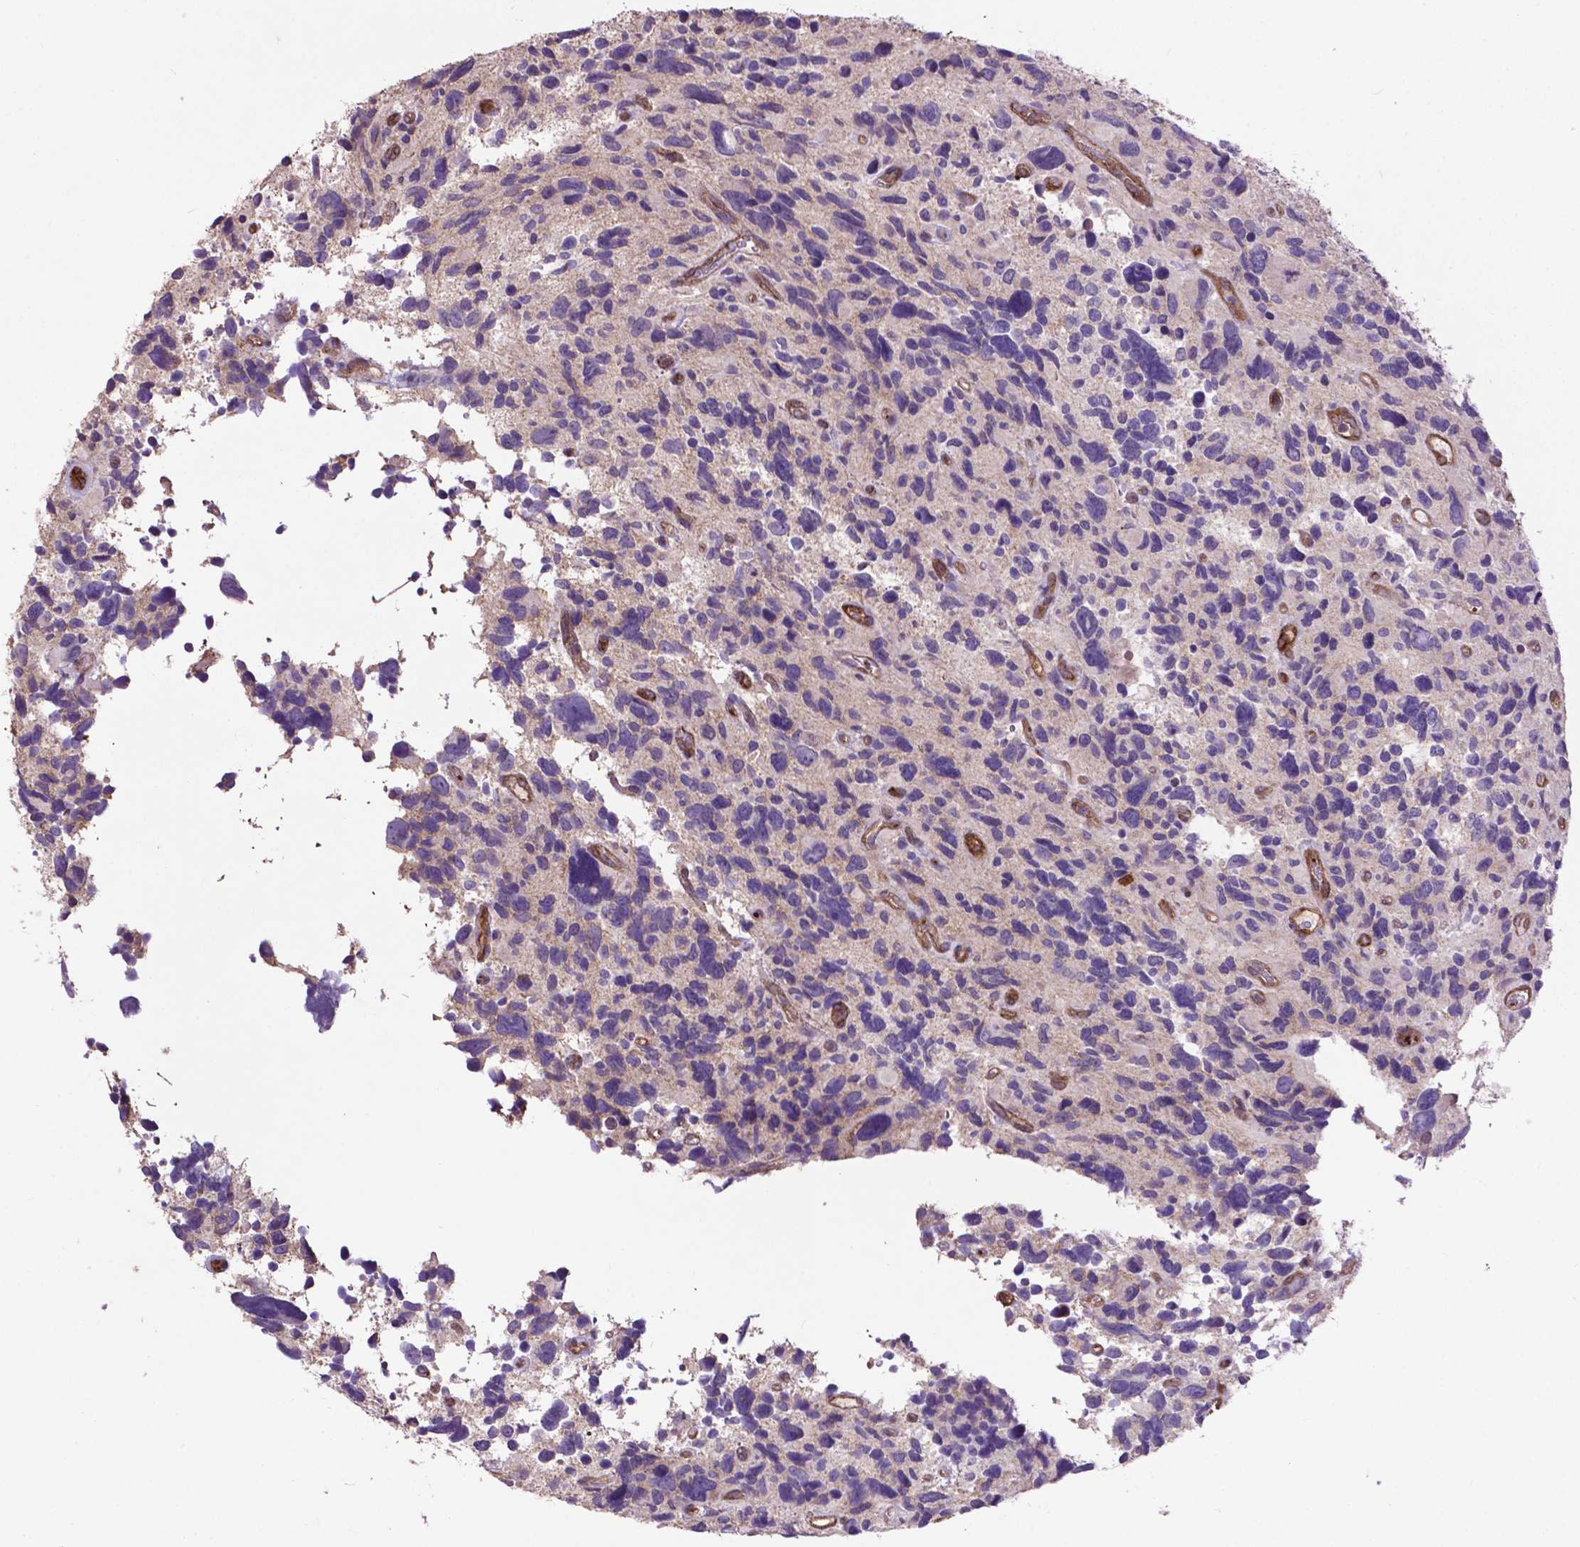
{"staining": {"intensity": "negative", "quantity": "none", "location": "none"}, "tissue": "glioma", "cell_type": "Tumor cells", "image_type": "cancer", "snomed": [{"axis": "morphology", "description": "Glioma, malignant, High grade"}, {"axis": "topography", "description": "Brain"}], "caption": "The histopathology image displays no staining of tumor cells in glioma.", "gene": "PDLIM1", "patient": {"sex": "male", "age": 46}}